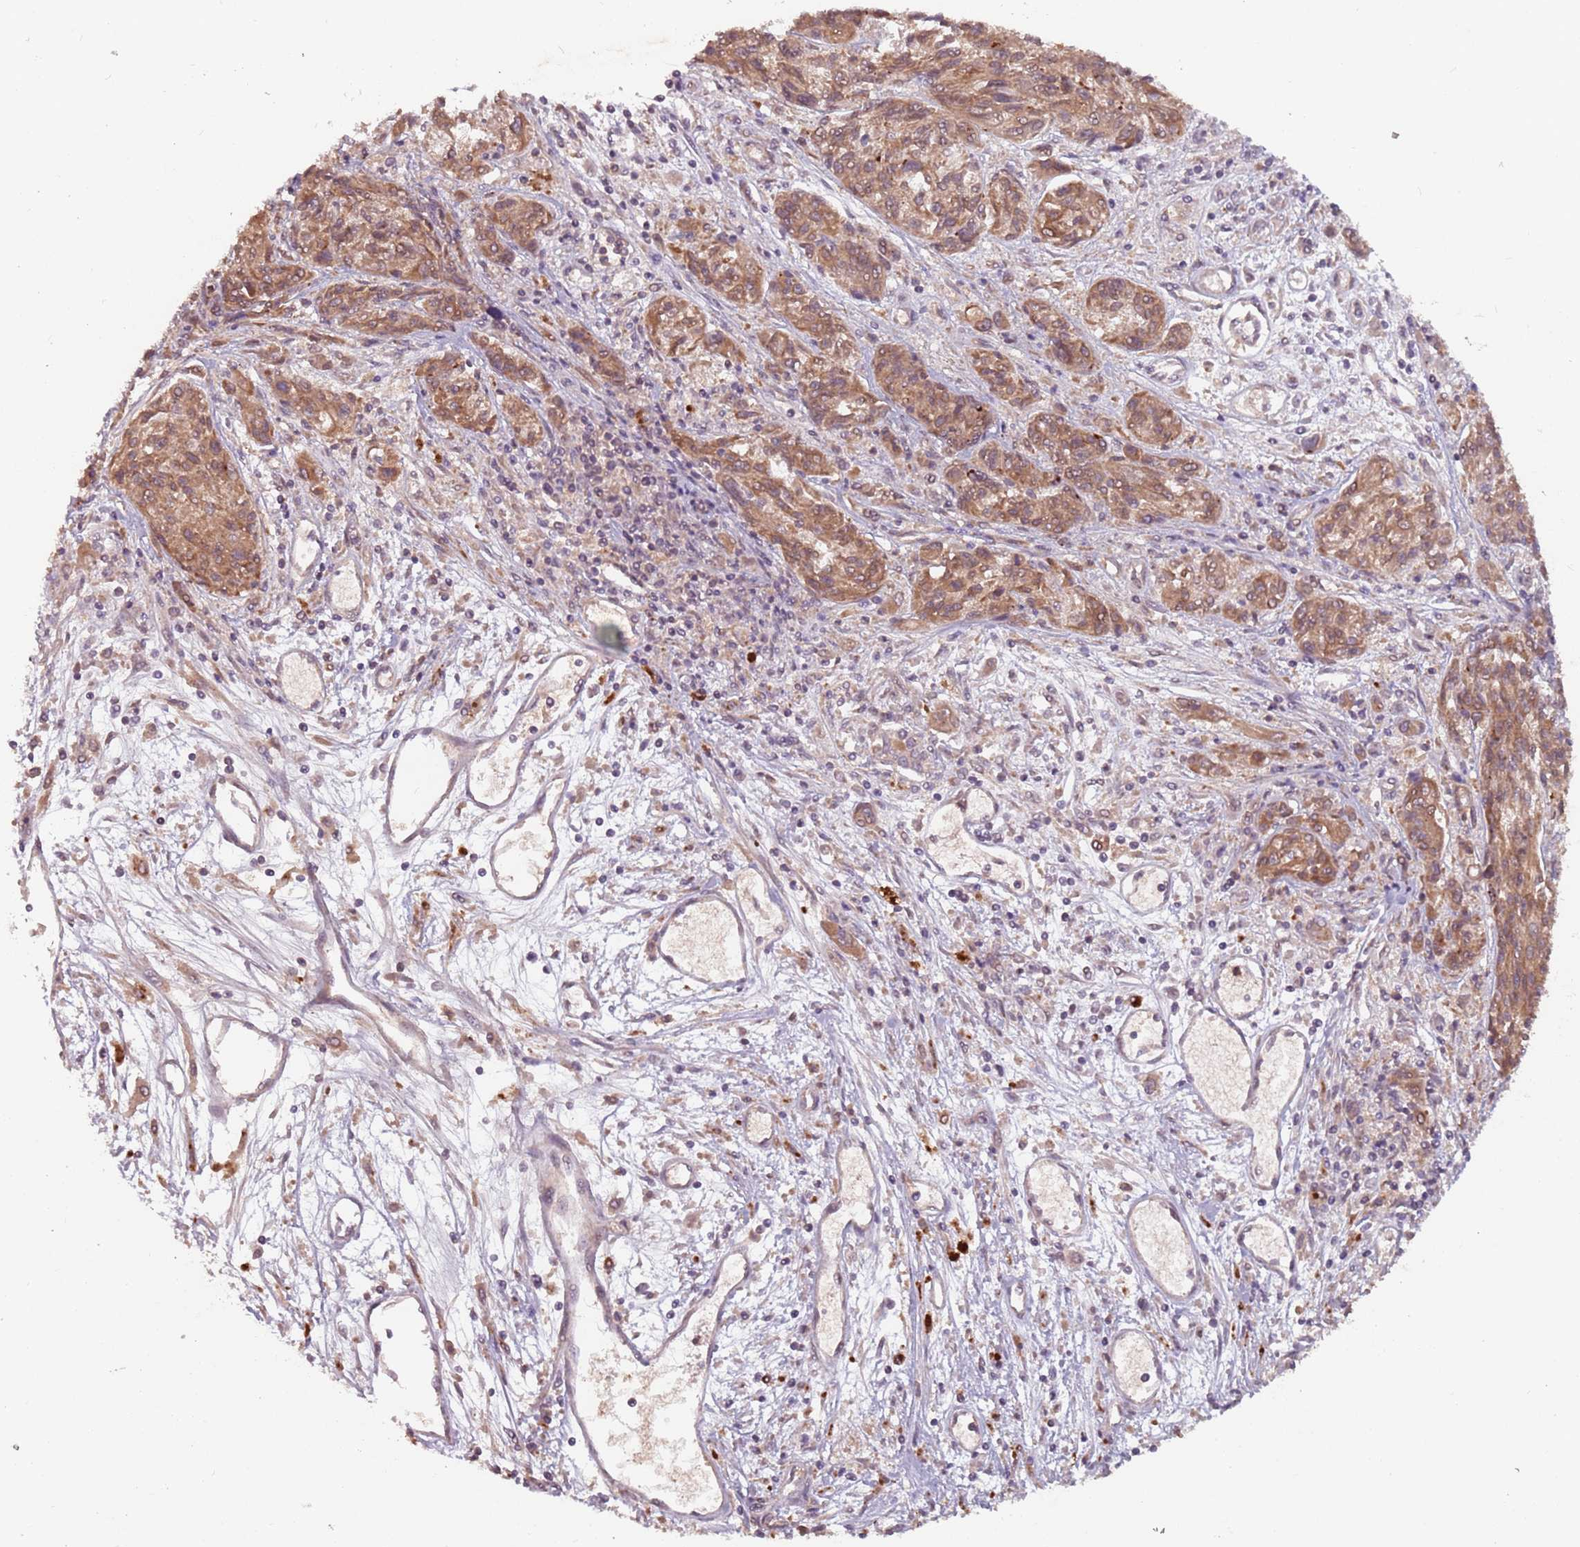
{"staining": {"intensity": "moderate", "quantity": ">75%", "location": "cytoplasmic/membranous"}, "tissue": "melanoma", "cell_type": "Tumor cells", "image_type": "cancer", "snomed": [{"axis": "morphology", "description": "Malignant melanoma, NOS"}, {"axis": "topography", "description": "Skin"}], "caption": "Melanoma tissue shows moderate cytoplasmic/membranous expression in approximately >75% of tumor cells Using DAB (3,3'-diaminobenzidine) (brown) and hematoxylin (blue) stains, captured at high magnification using brightfield microscopy.", "gene": "GPR180", "patient": {"sex": "male", "age": 53}}